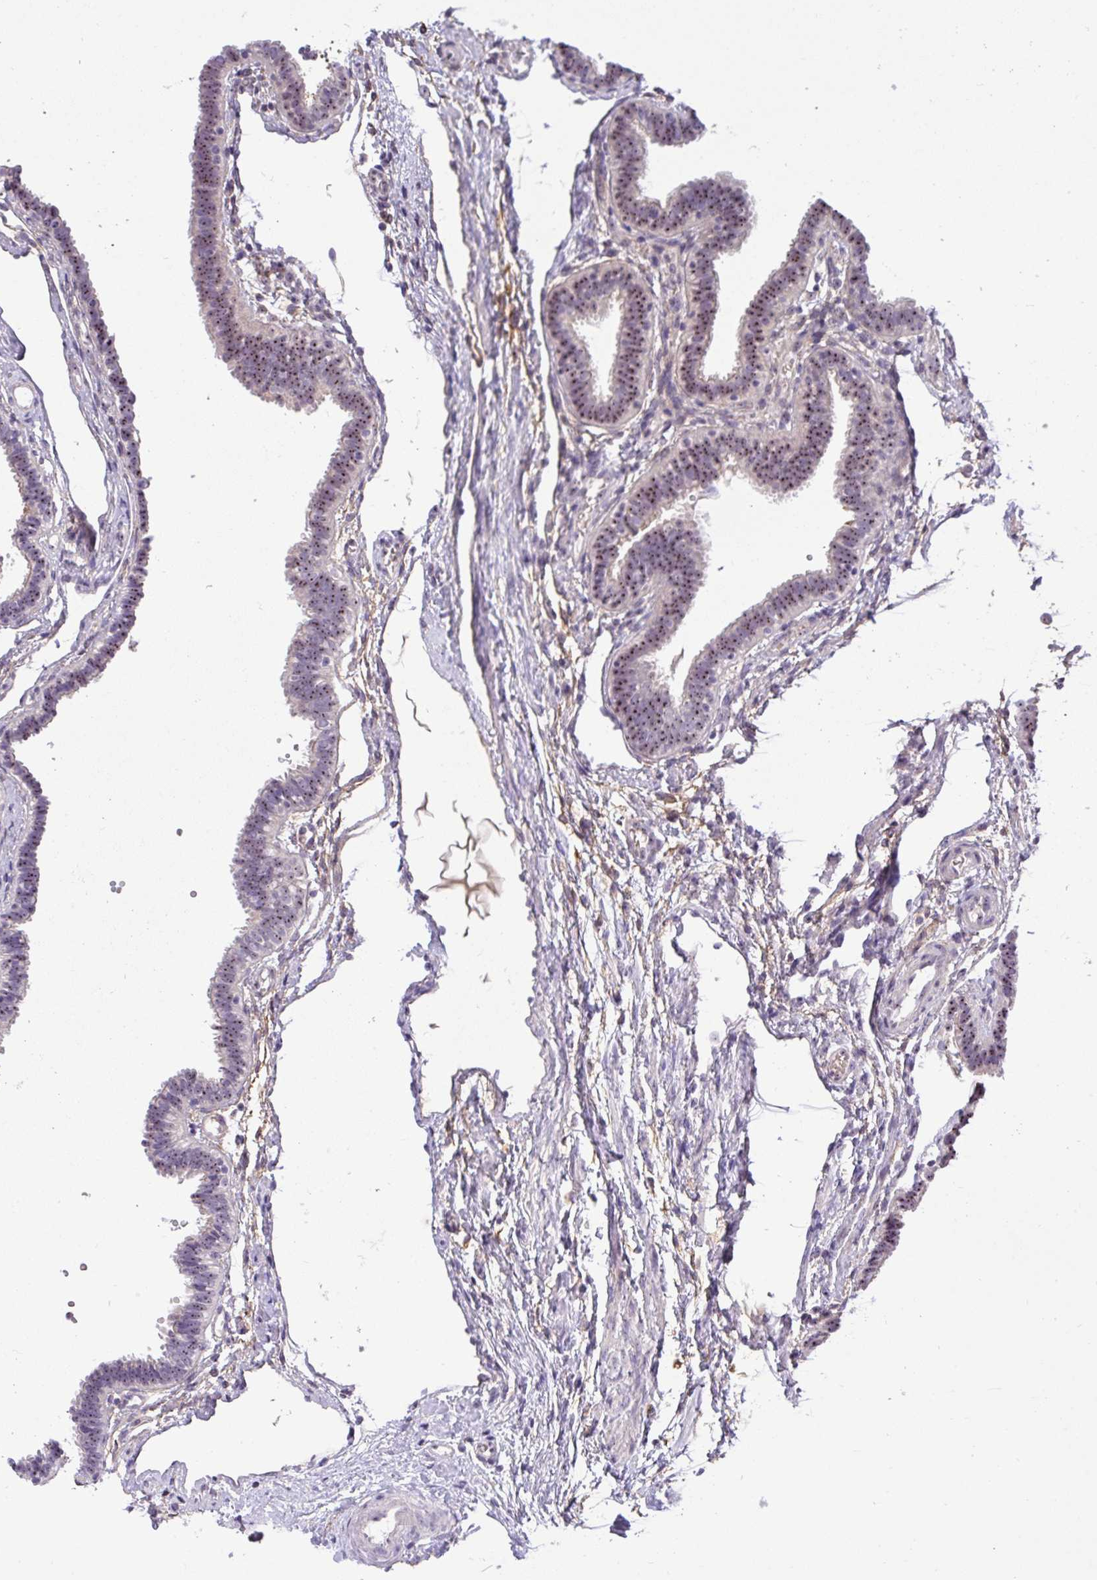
{"staining": {"intensity": "moderate", "quantity": "25%-75%", "location": "nuclear"}, "tissue": "fallopian tube", "cell_type": "Glandular cells", "image_type": "normal", "snomed": [{"axis": "morphology", "description": "Normal tissue, NOS"}, {"axis": "topography", "description": "Fallopian tube"}], "caption": "A medium amount of moderate nuclear staining is identified in approximately 25%-75% of glandular cells in benign fallopian tube.", "gene": "MXRA8", "patient": {"sex": "female", "age": 37}}